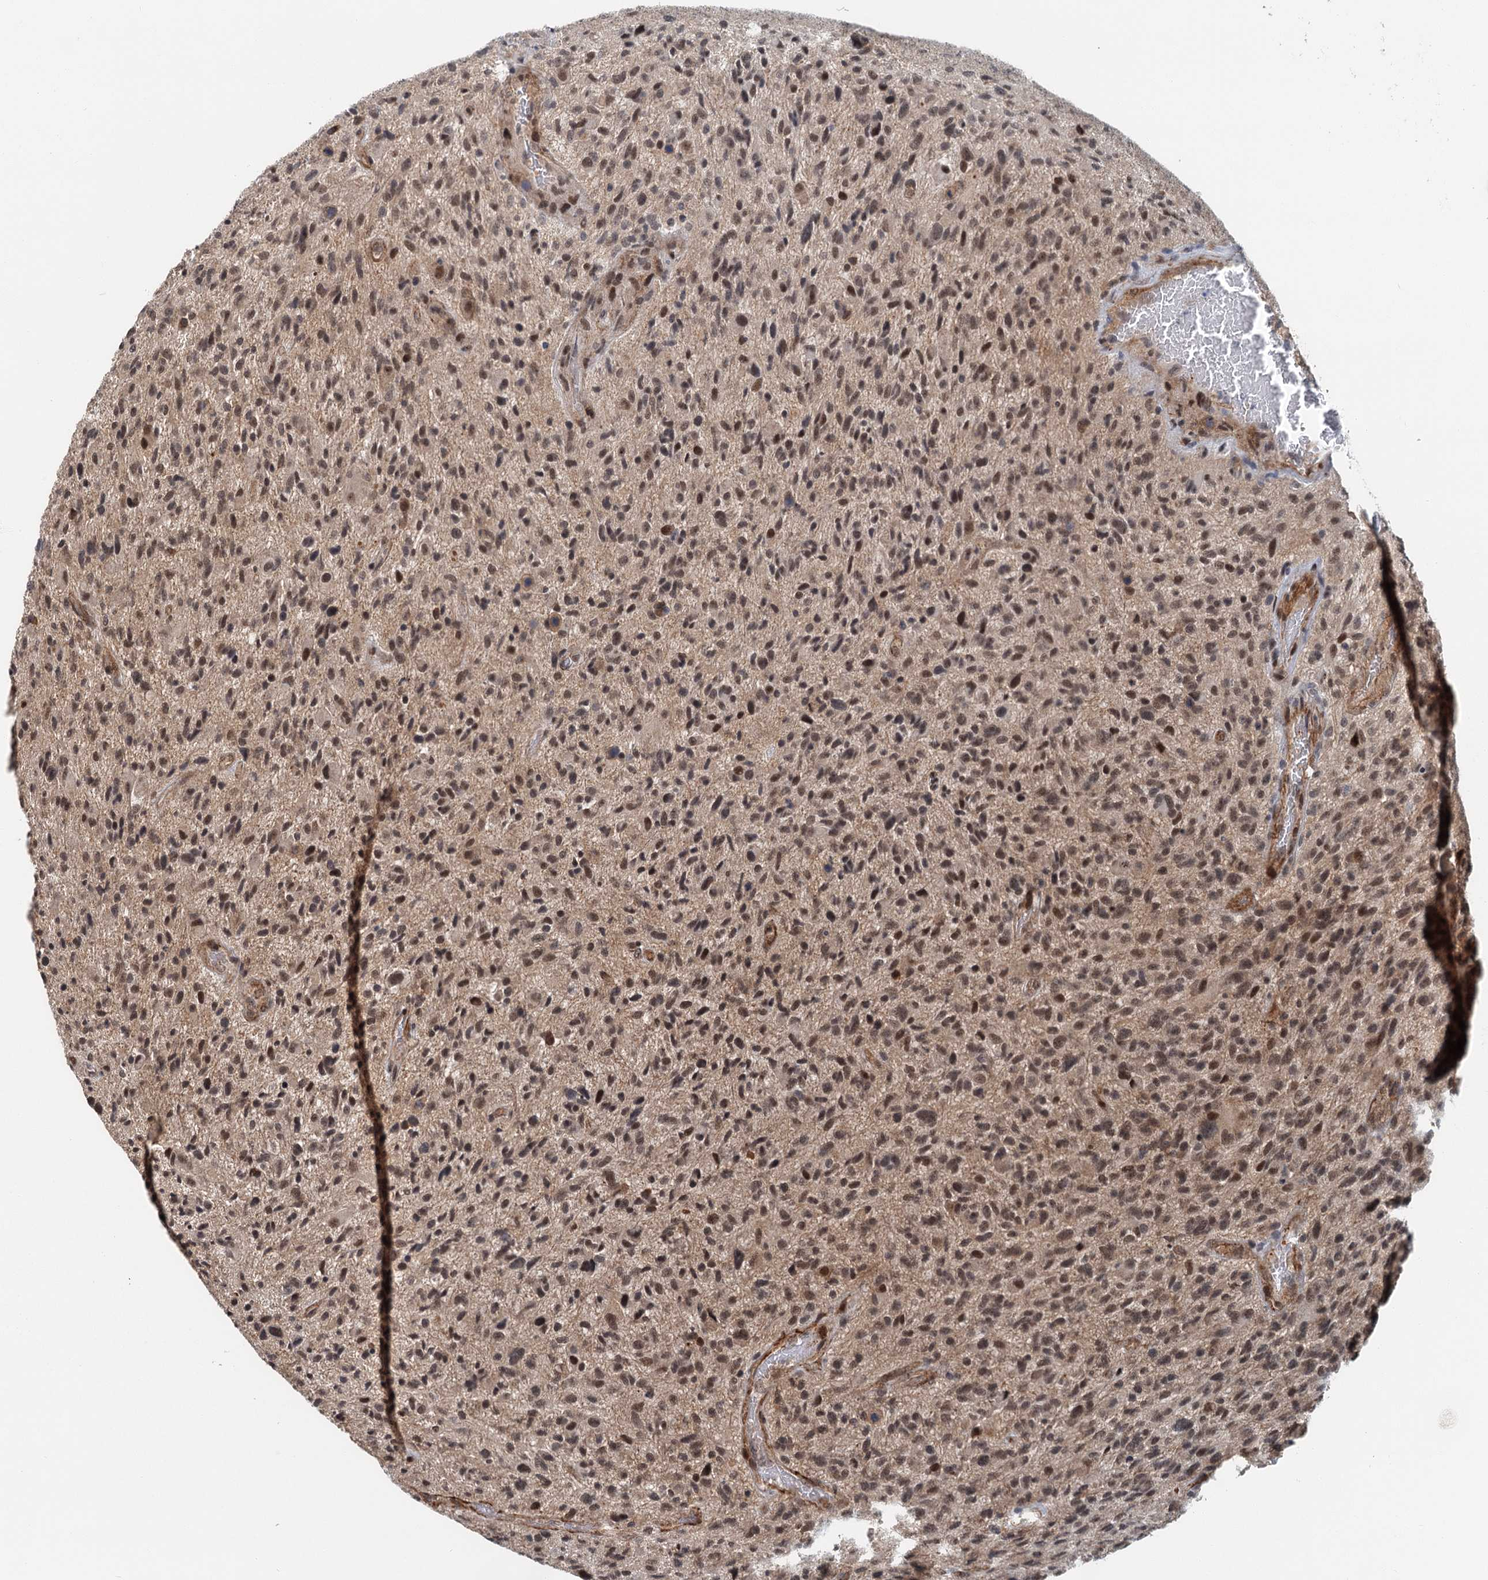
{"staining": {"intensity": "moderate", "quantity": ">75%", "location": "nuclear"}, "tissue": "glioma", "cell_type": "Tumor cells", "image_type": "cancer", "snomed": [{"axis": "morphology", "description": "Glioma, malignant, High grade"}, {"axis": "topography", "description": "Brain"}], "caption": "Immunohistochemistry (IHC) of glioma displays medium levels of moderate nuclear expression in about >75% of tumor cells.", "gene": "TAS2R42", "patient": {"sex": "male", "age": 47}}